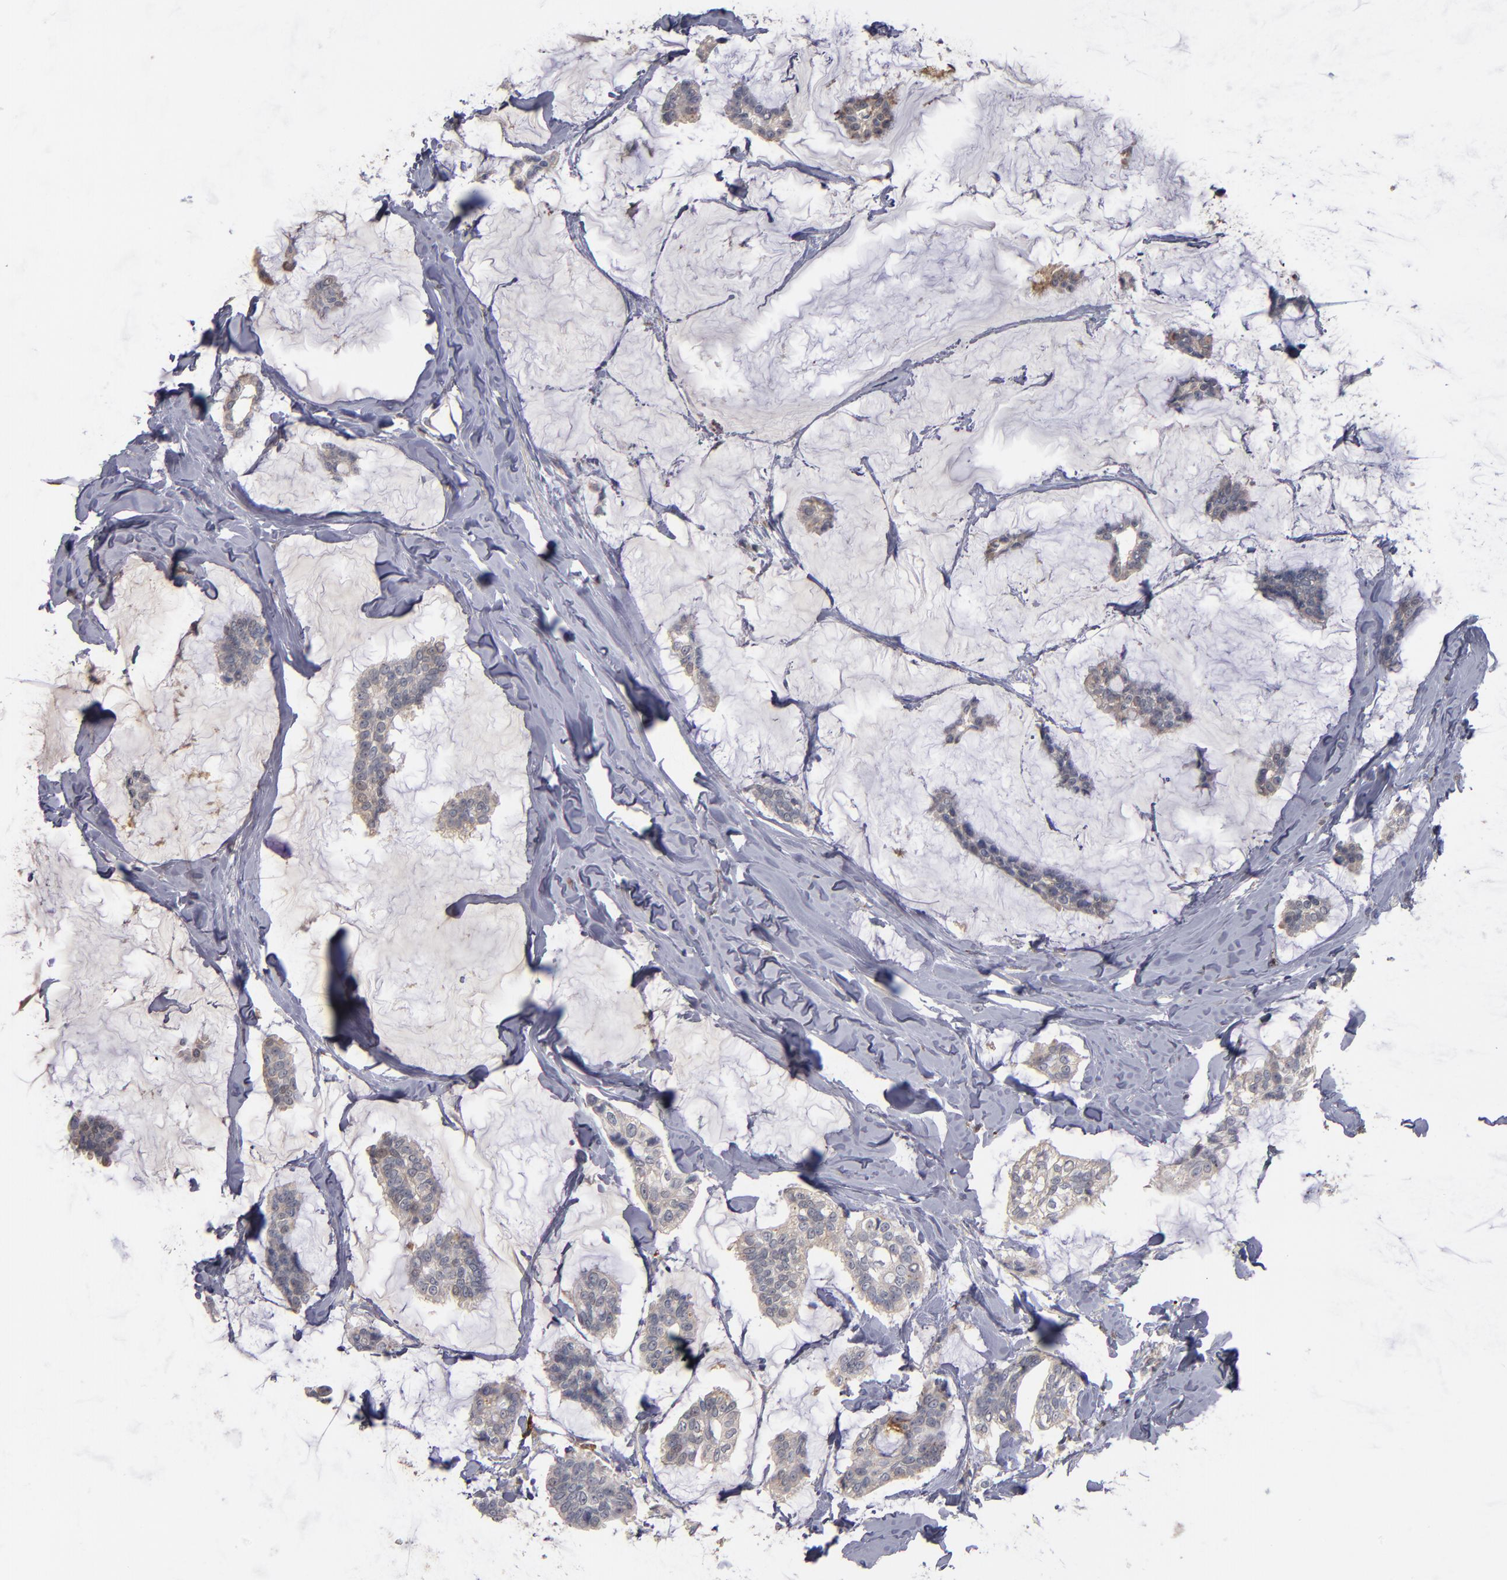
{"staining": {"intensity": "weak", "quantity": ">75%", "location": "cytoplasmic/membranous"}, "tissue": "breast cancer", "cell_type": "Tumor cells", "image_type": "cancer", "snomed": [{"axis": "morphology", "description": "Duct carcinoma"}, {"axis": "topography", "description": "Breast"}], "caption": "Immunohistochemical staining of human breast cancer exhibits weak cytoplasmic/membranous protein expression in approximately >75% of tumor cells.", "gene": "SELP", "patient": {"sex": "female", "age": 93}}